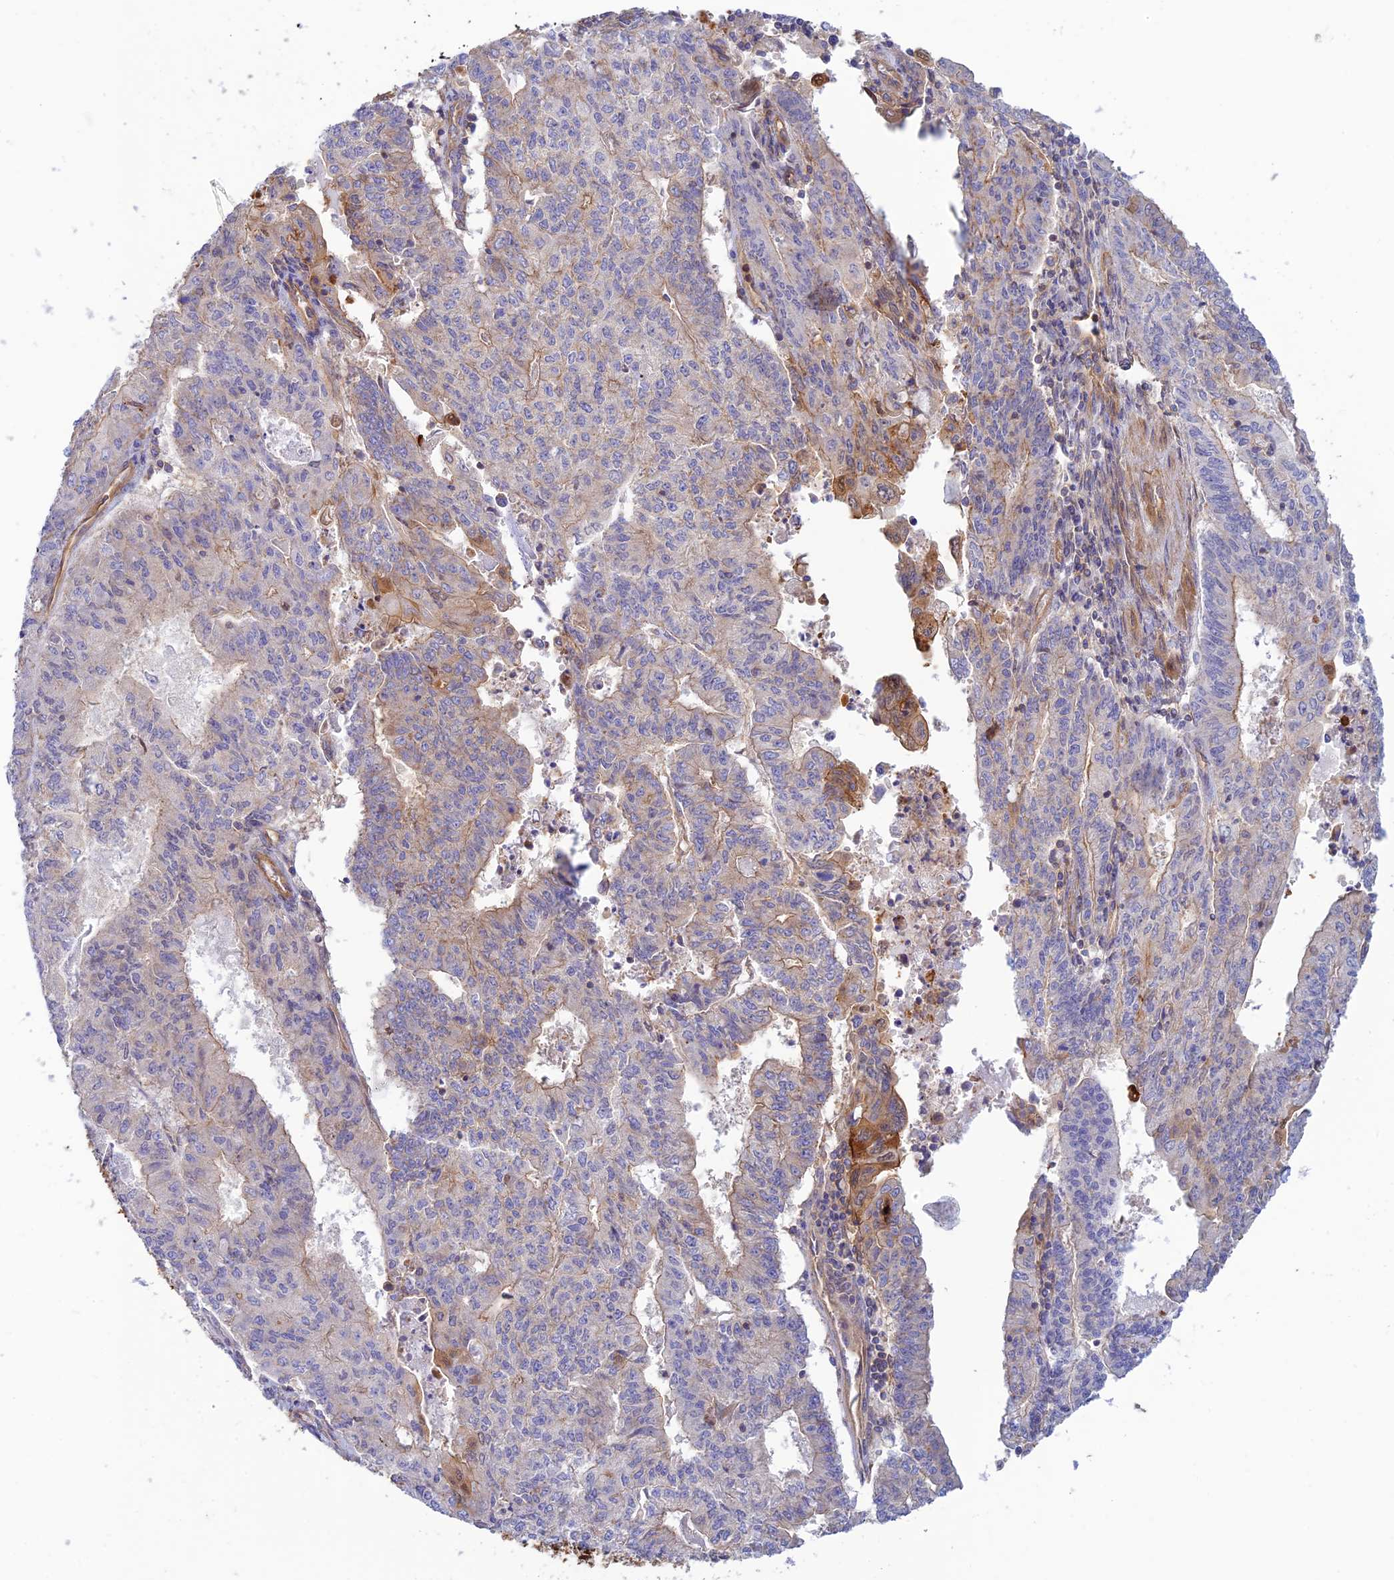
{"staining": {"intensity": "weak", "quantity": "<25%", "location": "cytoplasmic/membranous"}, "tissue": "endometrial cancer", "cell_type": "Tumor cells", "image_type": "cancer", "snomed": [{"axis": "morphology", "description": "Adenocarcinoma, NOS"}, {"axis": "topography", "description": "Endometrium"}], "caption": "Tumor cells are negative for brown protein staining in endometrial cancer. (DAB IHC visualized using brightfield microscopy, high magnification).", "gene": "PPP1R12C", "patient": {"sex": "female", "age": 59}}